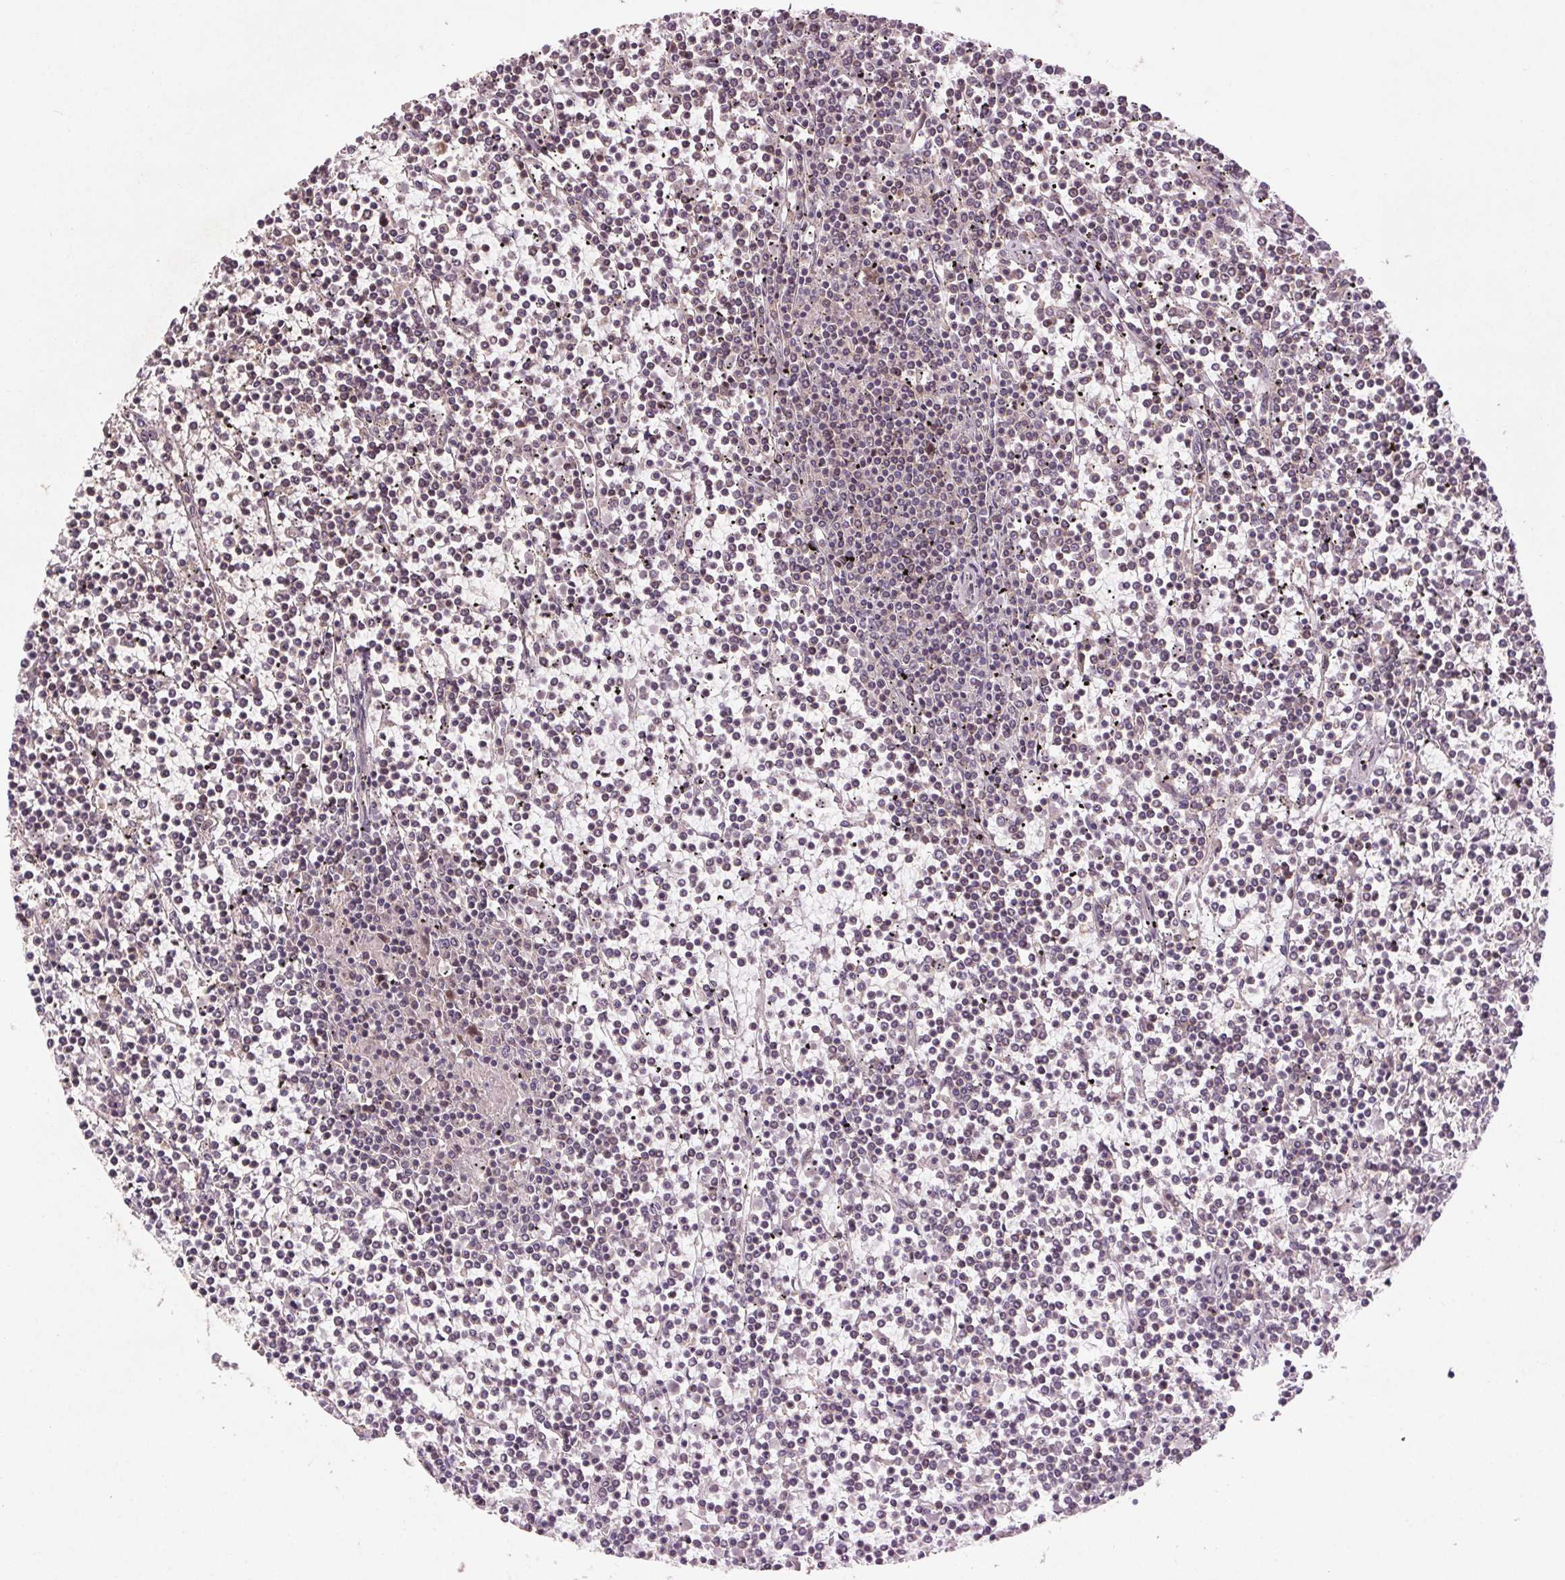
{"staining": {"intensity": "negative", "quantity": "none", "location": "none"}, "tissue": "lymphoma", "cell_type": "Tumor cells", "image_type": "cancer", "snomed": [{"axis": "morphology", "description": "Malignant lymphoma, non-Hodgkin's type, Low grade"}, {"axis": "topography", "description": "Spleen"}], "caption": "A high-resolution photomicrograph shows immunohistochemistry (IHC) staining of lymphoma, which shows no significant expression in tumor cells.", "gene": "SMLR1", "patient": {"sex": "female", "age": 19}}